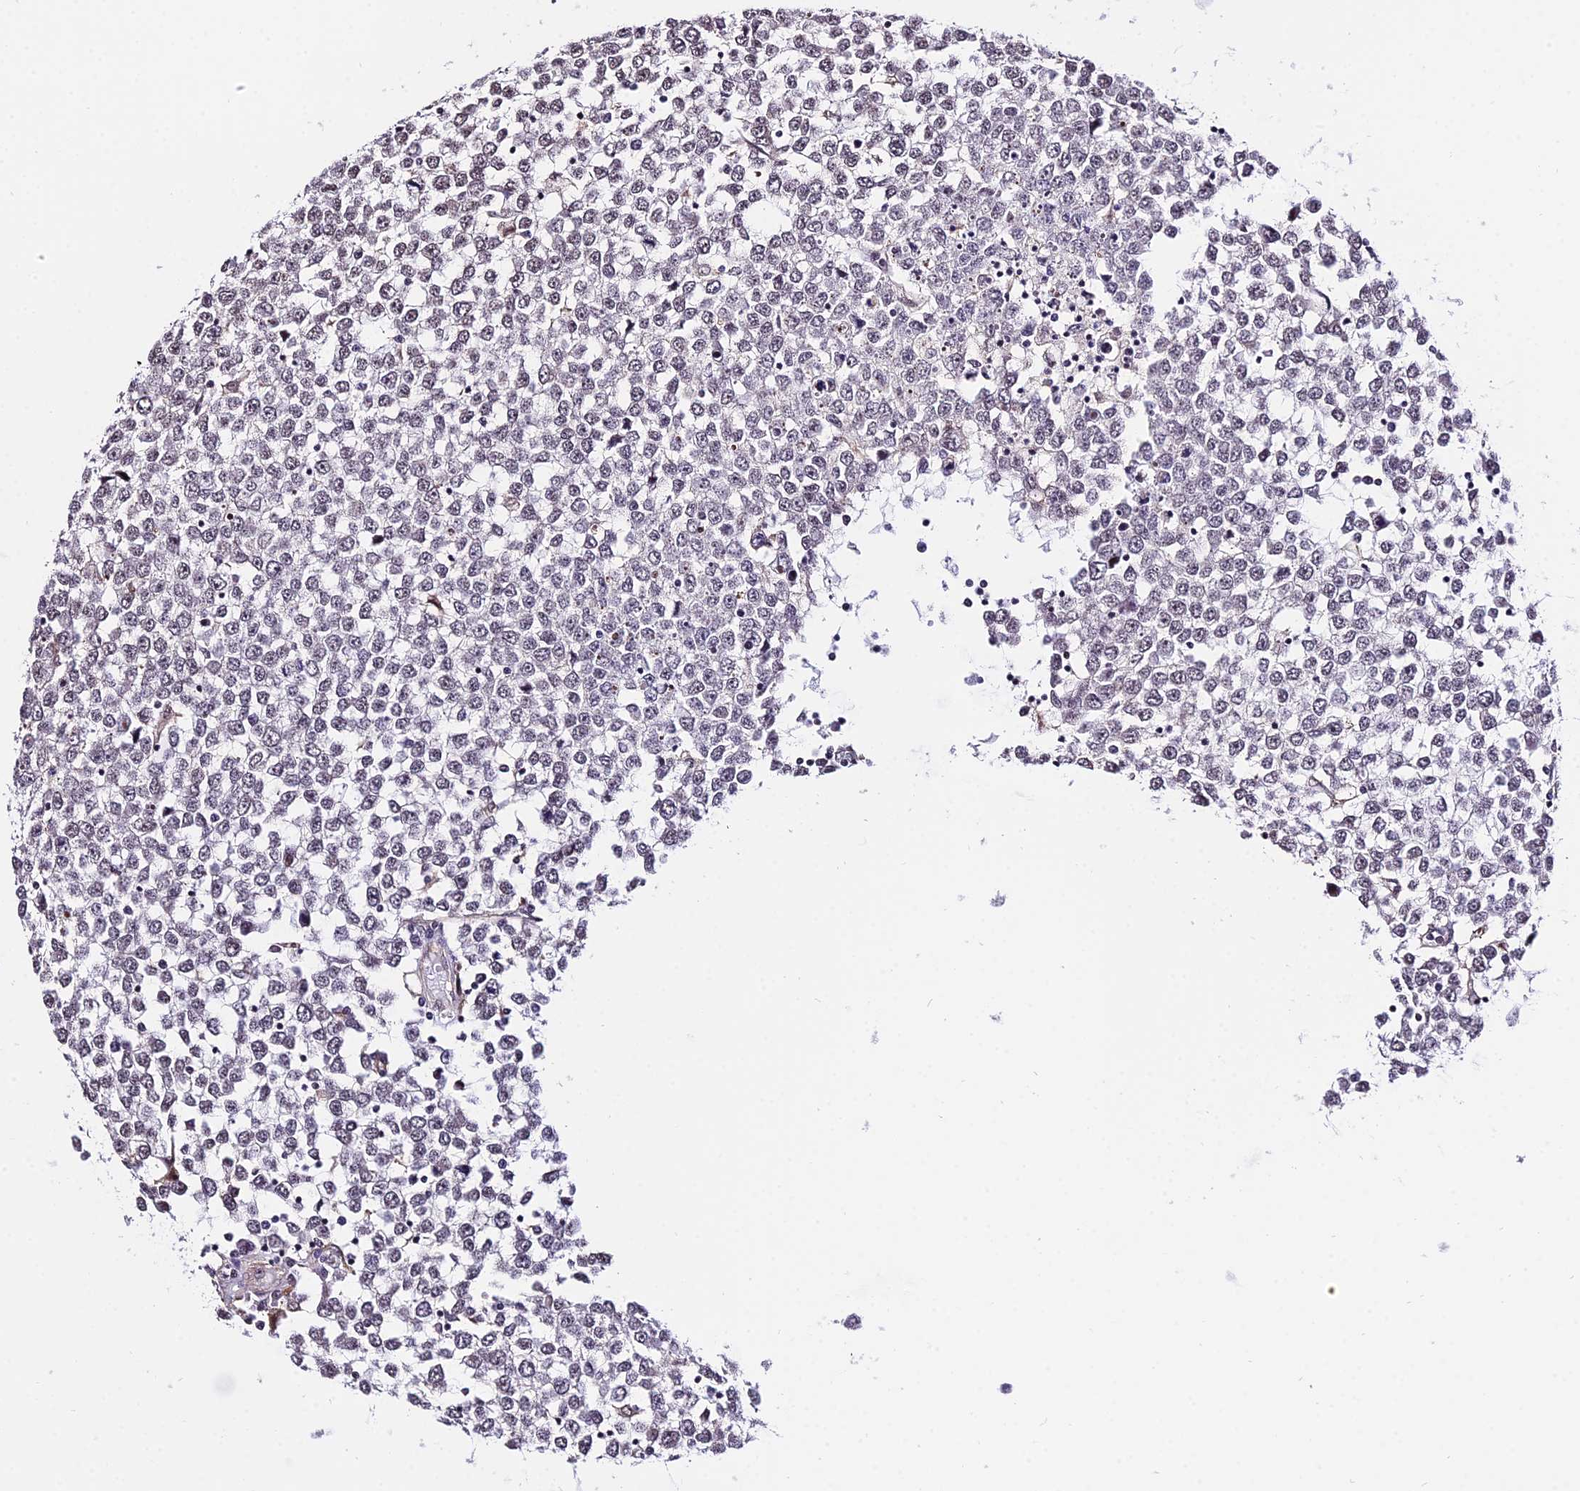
{"staining": {"intensity": "moderate", "quantity": "25%-75%", "location": "nuclear"}, "tissue": "testis cancer", "cell_type": "Tumor cells", "image_type": "cancer", "snomed": [{"axis": "morphology", "description": "Seminoma, NOS"}, {"axis": "topography", "description": "Testis"}], "caption": "Immunohistochemical staining of testis cancer (seminoma) displays medium levels of moderate nuclear protein staining in about 25%-75% of tumor cells. (brown staining indicates protein expression, while blue staining denotes nuclei).", "gene": "POLR2I", "patient": {"sex": "male", "age": 65}}